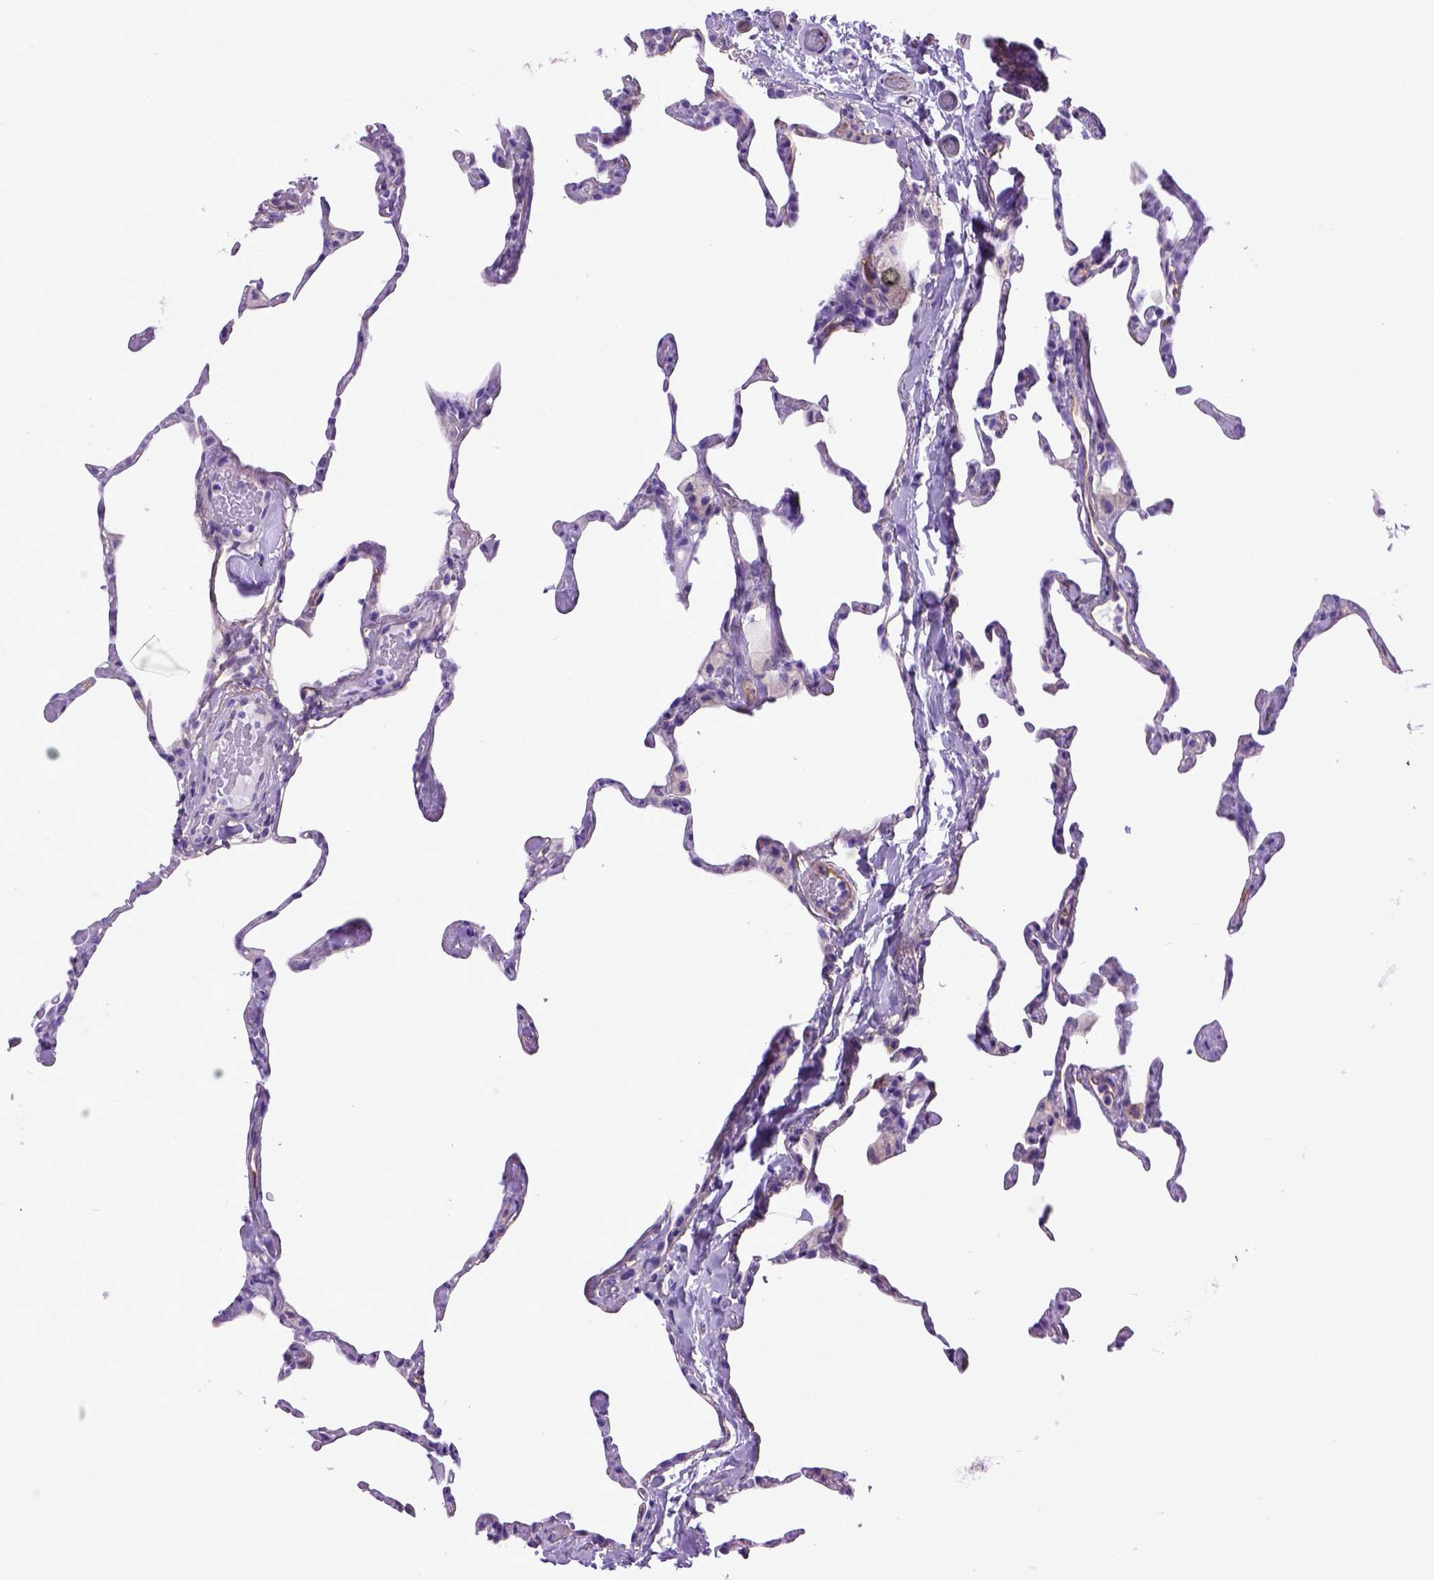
{"staining": {"intensity": "negative", "quantity": "none", "location": "none"}, "tissue": "lung", "cell_type": "Alveolar cells", "image_type": "normal", "snomed": [{"axis": "morphology", "description": "Normal tissue, NOS"}, {"axis": "topography", "description": "Lung"}], "caption": "The image exhibits no staining of alveolar cells in normal lung. (DAB (3,3'-diaminobenzidine) IHC, high magnification).", "gene": "ENG", "patient": {"sex": "male", "age": 65}}